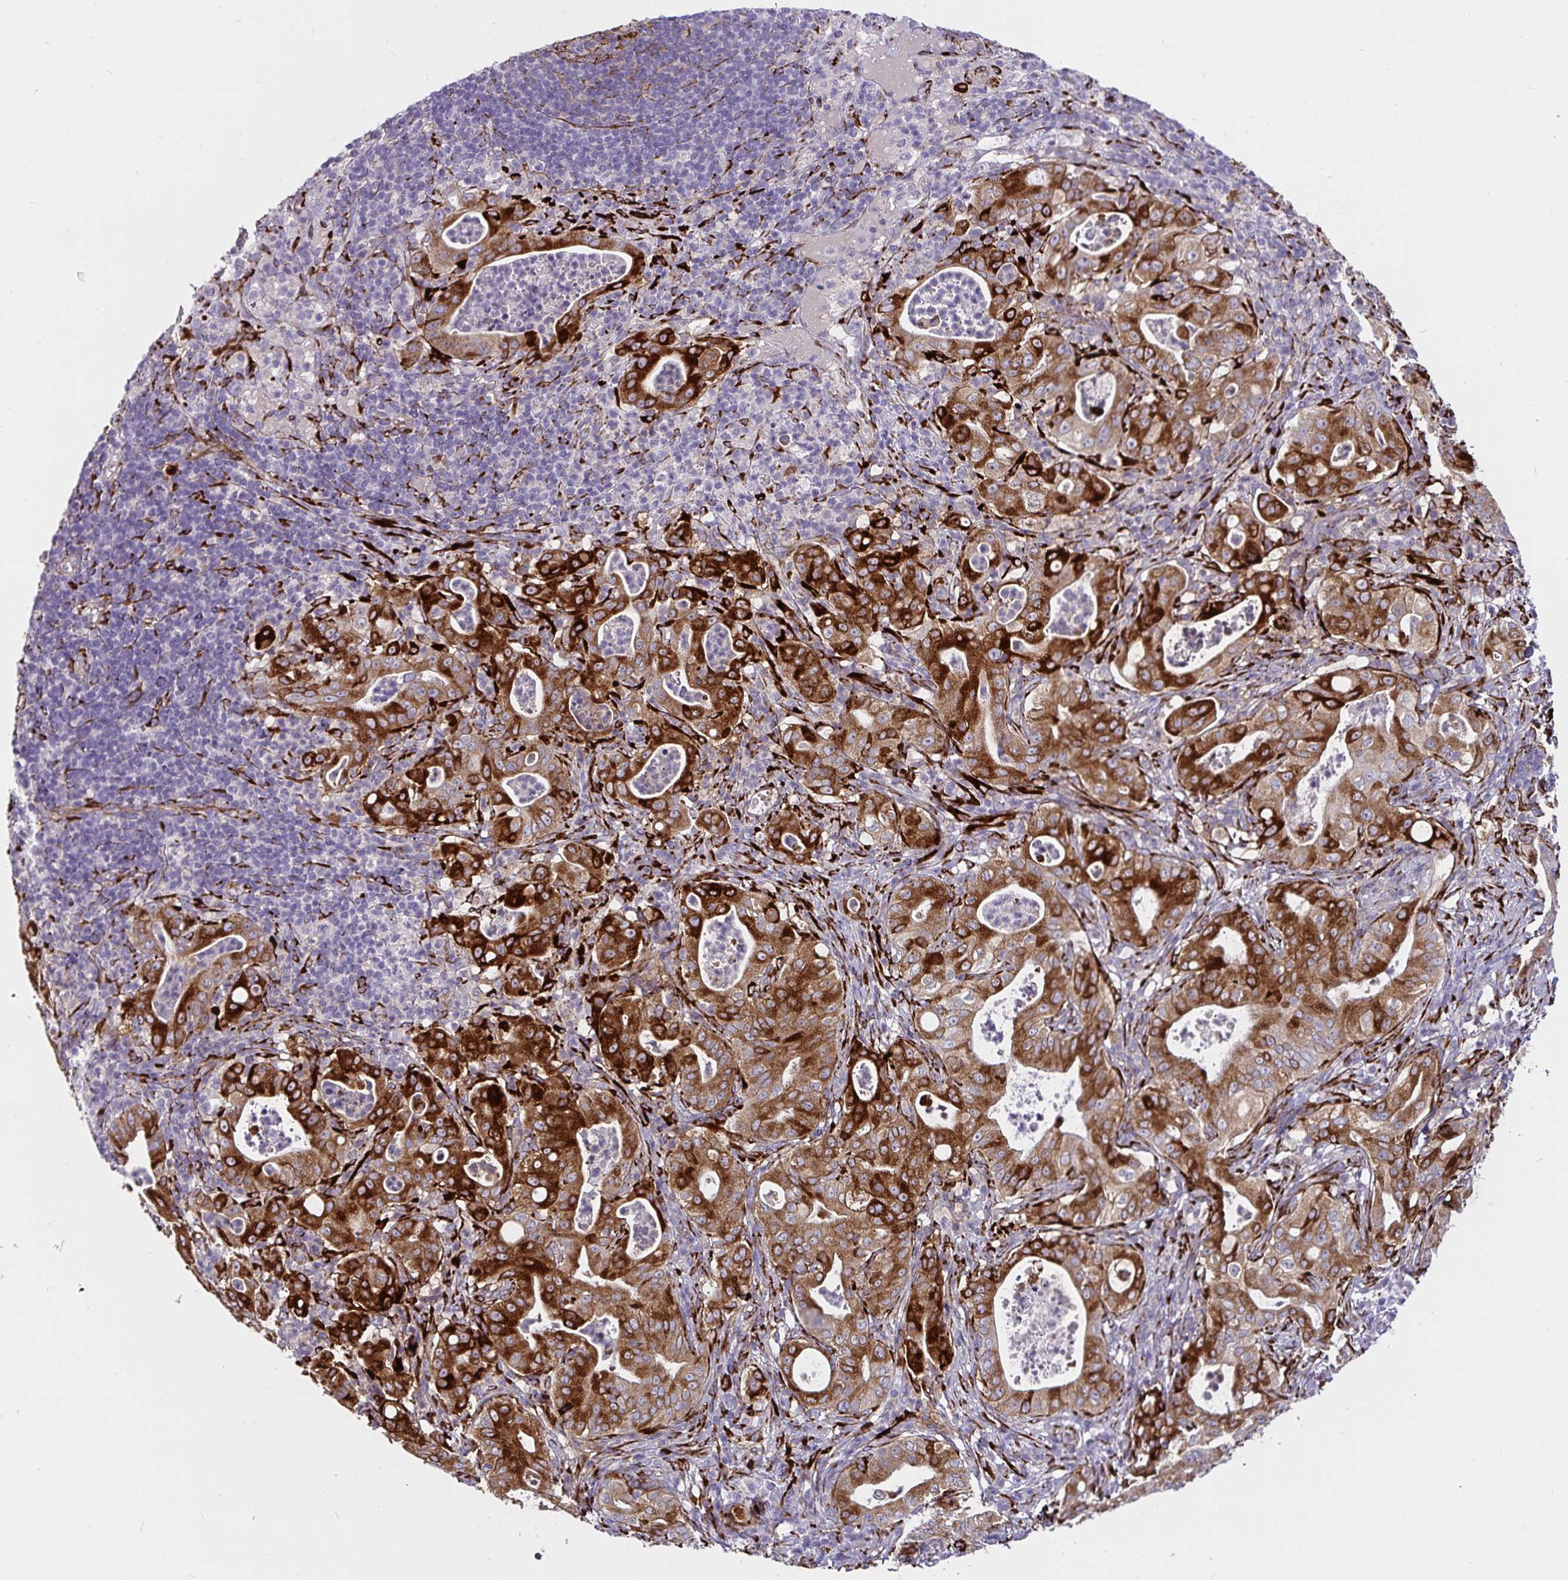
{"staining": {"intensity": "strong", "quantity": ">75%", "location": "cytoplasmic/membranous"}, "tissue": "pancreatic cancer", "cell_type": "Tumor cells", "image_type": "cancer", "snomed": [{"axis": "morphology", "description": "Adenocarcinoma, NOS"}, {"axis": "topography", "description": "Pancreas"}], "caption": "This photomicrograph shows pancreatic cancer (adenocarcinoma) stained with immunohistochemistry (IHC) to label a protein in brown. The cytoplasmic/membranous of tumor cells show strong positivity for the protein. Nuclei are counter-stained blue.", "gene": "P4HA2", "patient": {"sex": "male", "age": 71}}